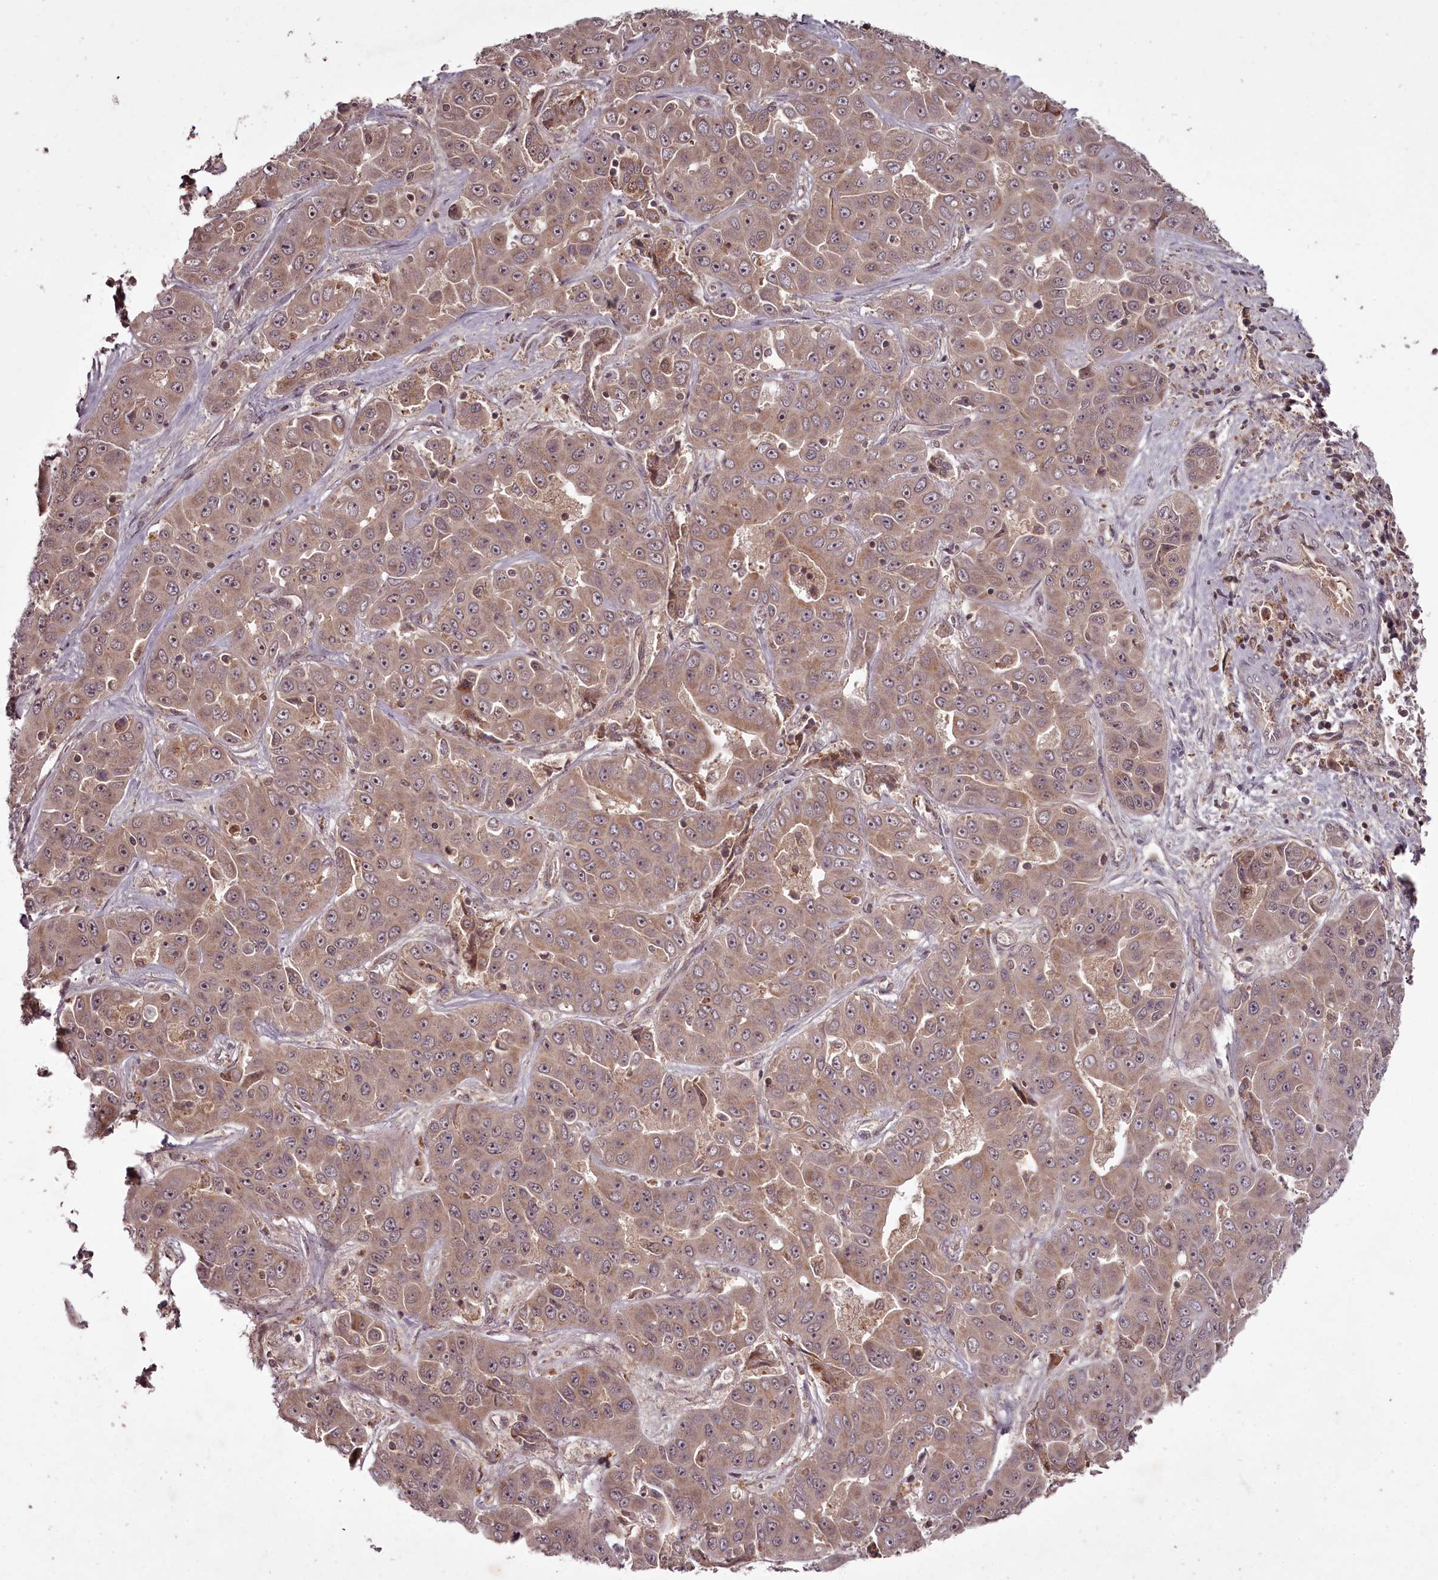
{"staining": {"intensity": "weak", "quantity": ">75%", "location": "cytoplasmic/membranous"}, "tissue": "liver cancer", "cell_type": "Tumor cells", "image_type": "cancer", "snomed": [{"axis": "morphology", "description": "Cholangiocarcinoma"}, {"axis": "topography", "description": "Liver"}], "caption": "There is low levels of weak cytoplasmic/membranous positivity in tumor cells of liver cancer, as demonstrated by immunohistochemical staining (brown color).", "gene": "PCBP2", "patient": {"sex": "female", "age": 52}}